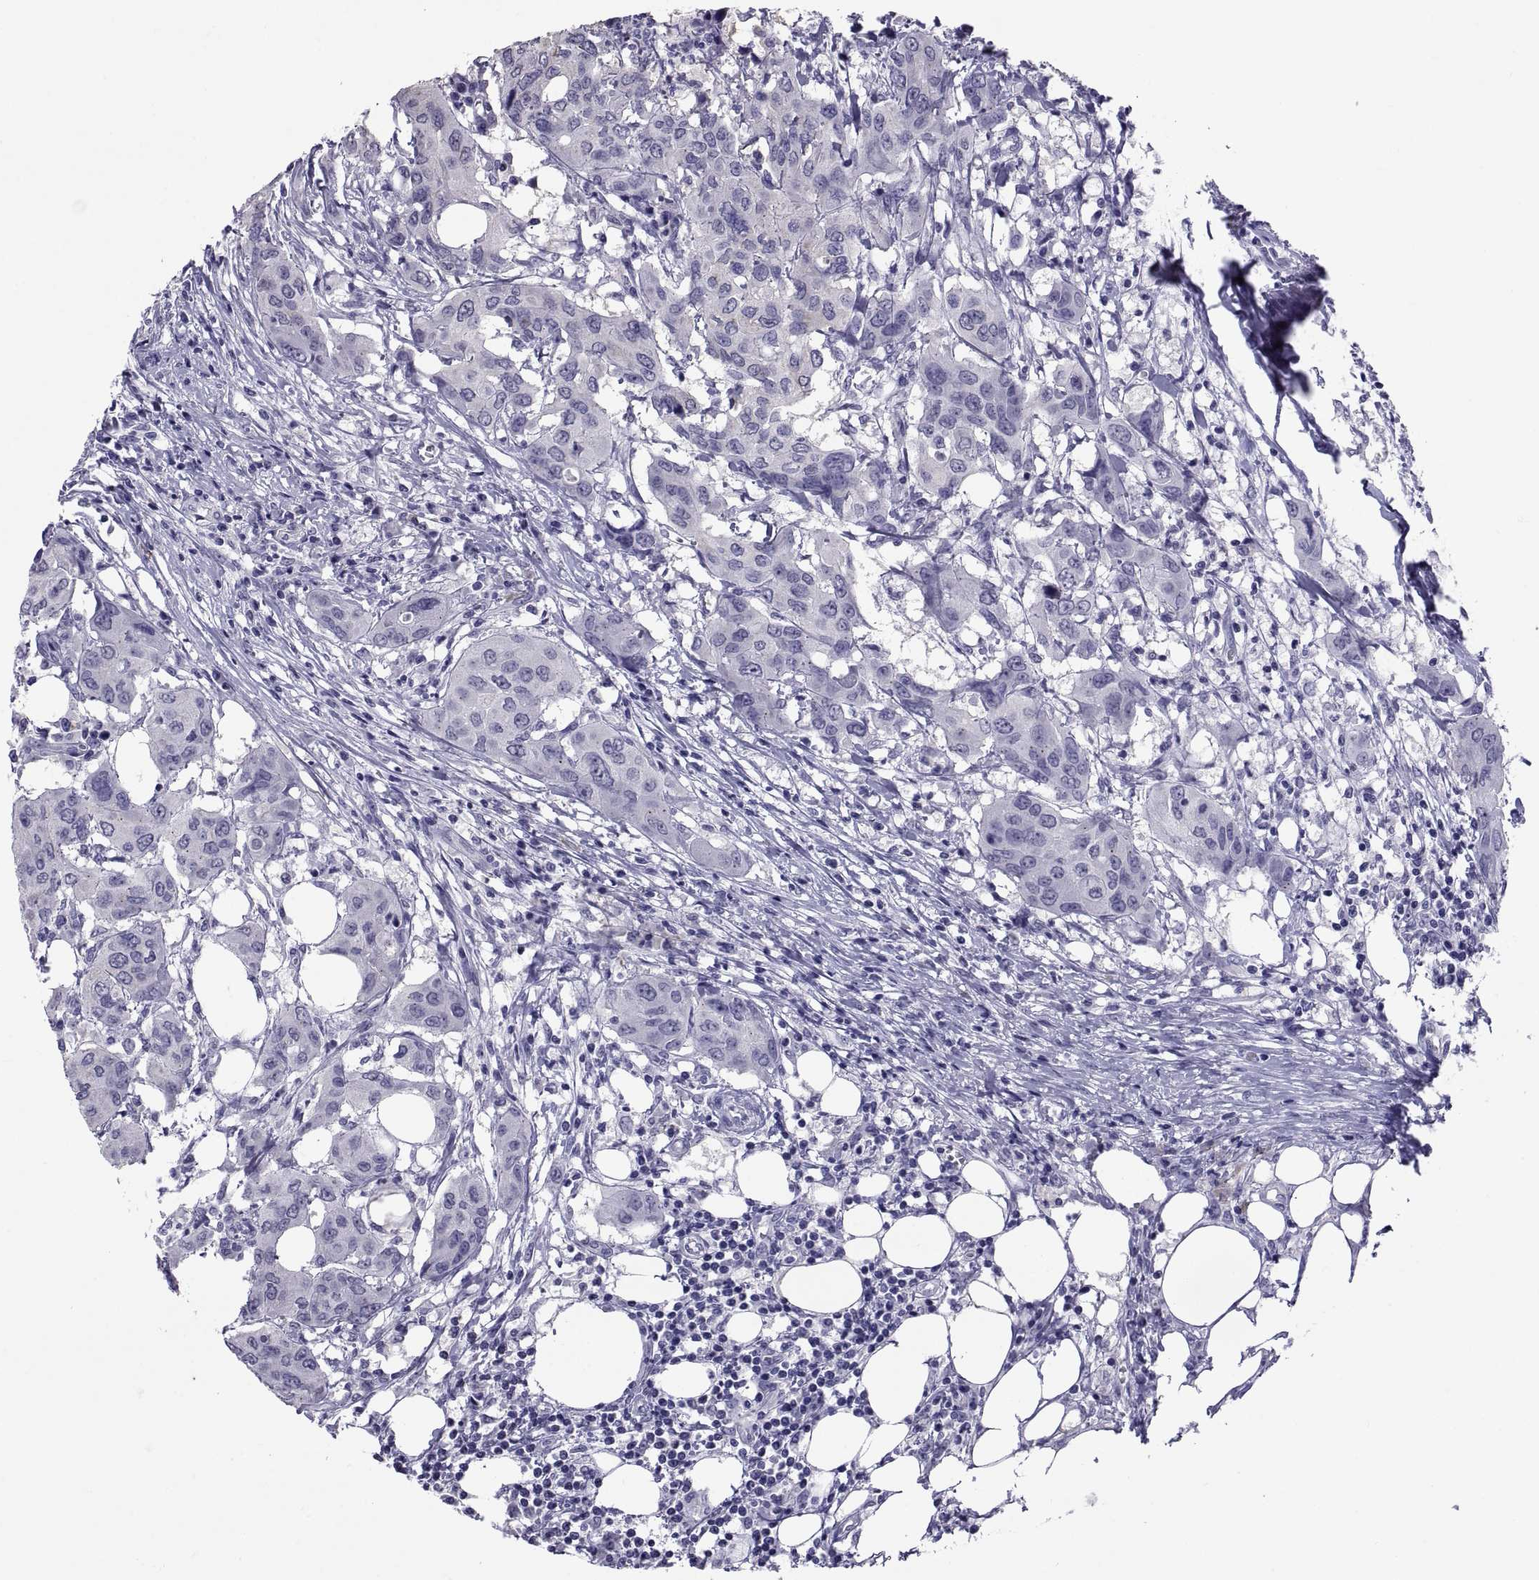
{"staining": {"intensity": "negative", "quantity": "none", "location": "none"}, "tissue": "urothelial cancer", "cell_type": "Tumor cells", "image_type": "cancer", "snomed": [{"axis": "morphology", "description": "Urothelial carcinoma, NOS"}, {"axis": "morphology", "description": "Urothelial carcinoma, High grade"}, {"axis": "topography", "description": "Urinary bladder"}], "caption": "Immunohistochemistry (IHC) of human urothelial cancer displays no staining in tumor cells.", "gene": "TGFBR3L", "patient": {"sex": "male", "age": 63}}